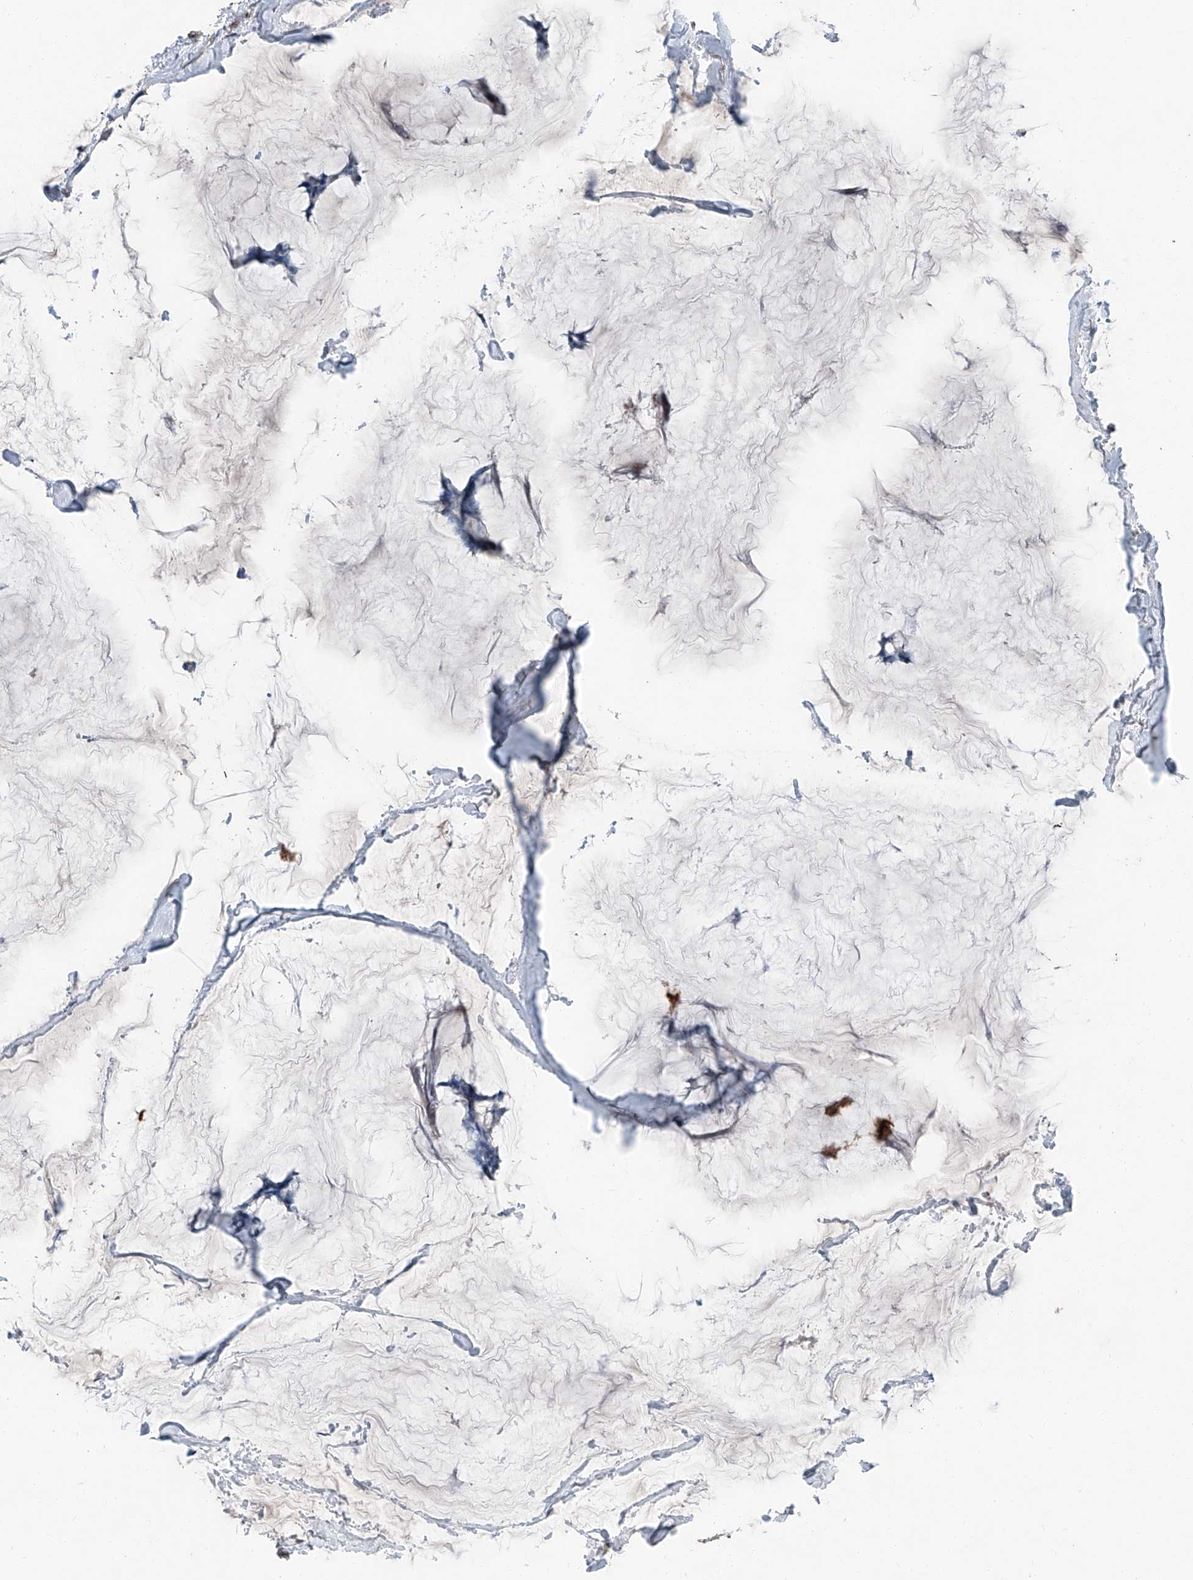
{"staining": {"intensity": "negative", "quantity": "none", "location": "none"}, "tissue": "breast cancer", "cell_type": "Tumor cells", "image_type": "cancer", "snomed": [{"axis": "morphology", "description": "Duct carcinoma"}, {"axis": "topography", "description": "Breast"}], "caption": "Protein analysis of breast cancer (invasive ductal carcinoma) shows no significant expression in tumor cells.", "gene": "MAMLD1", "patient": {"sex": "female", "age": 93}}